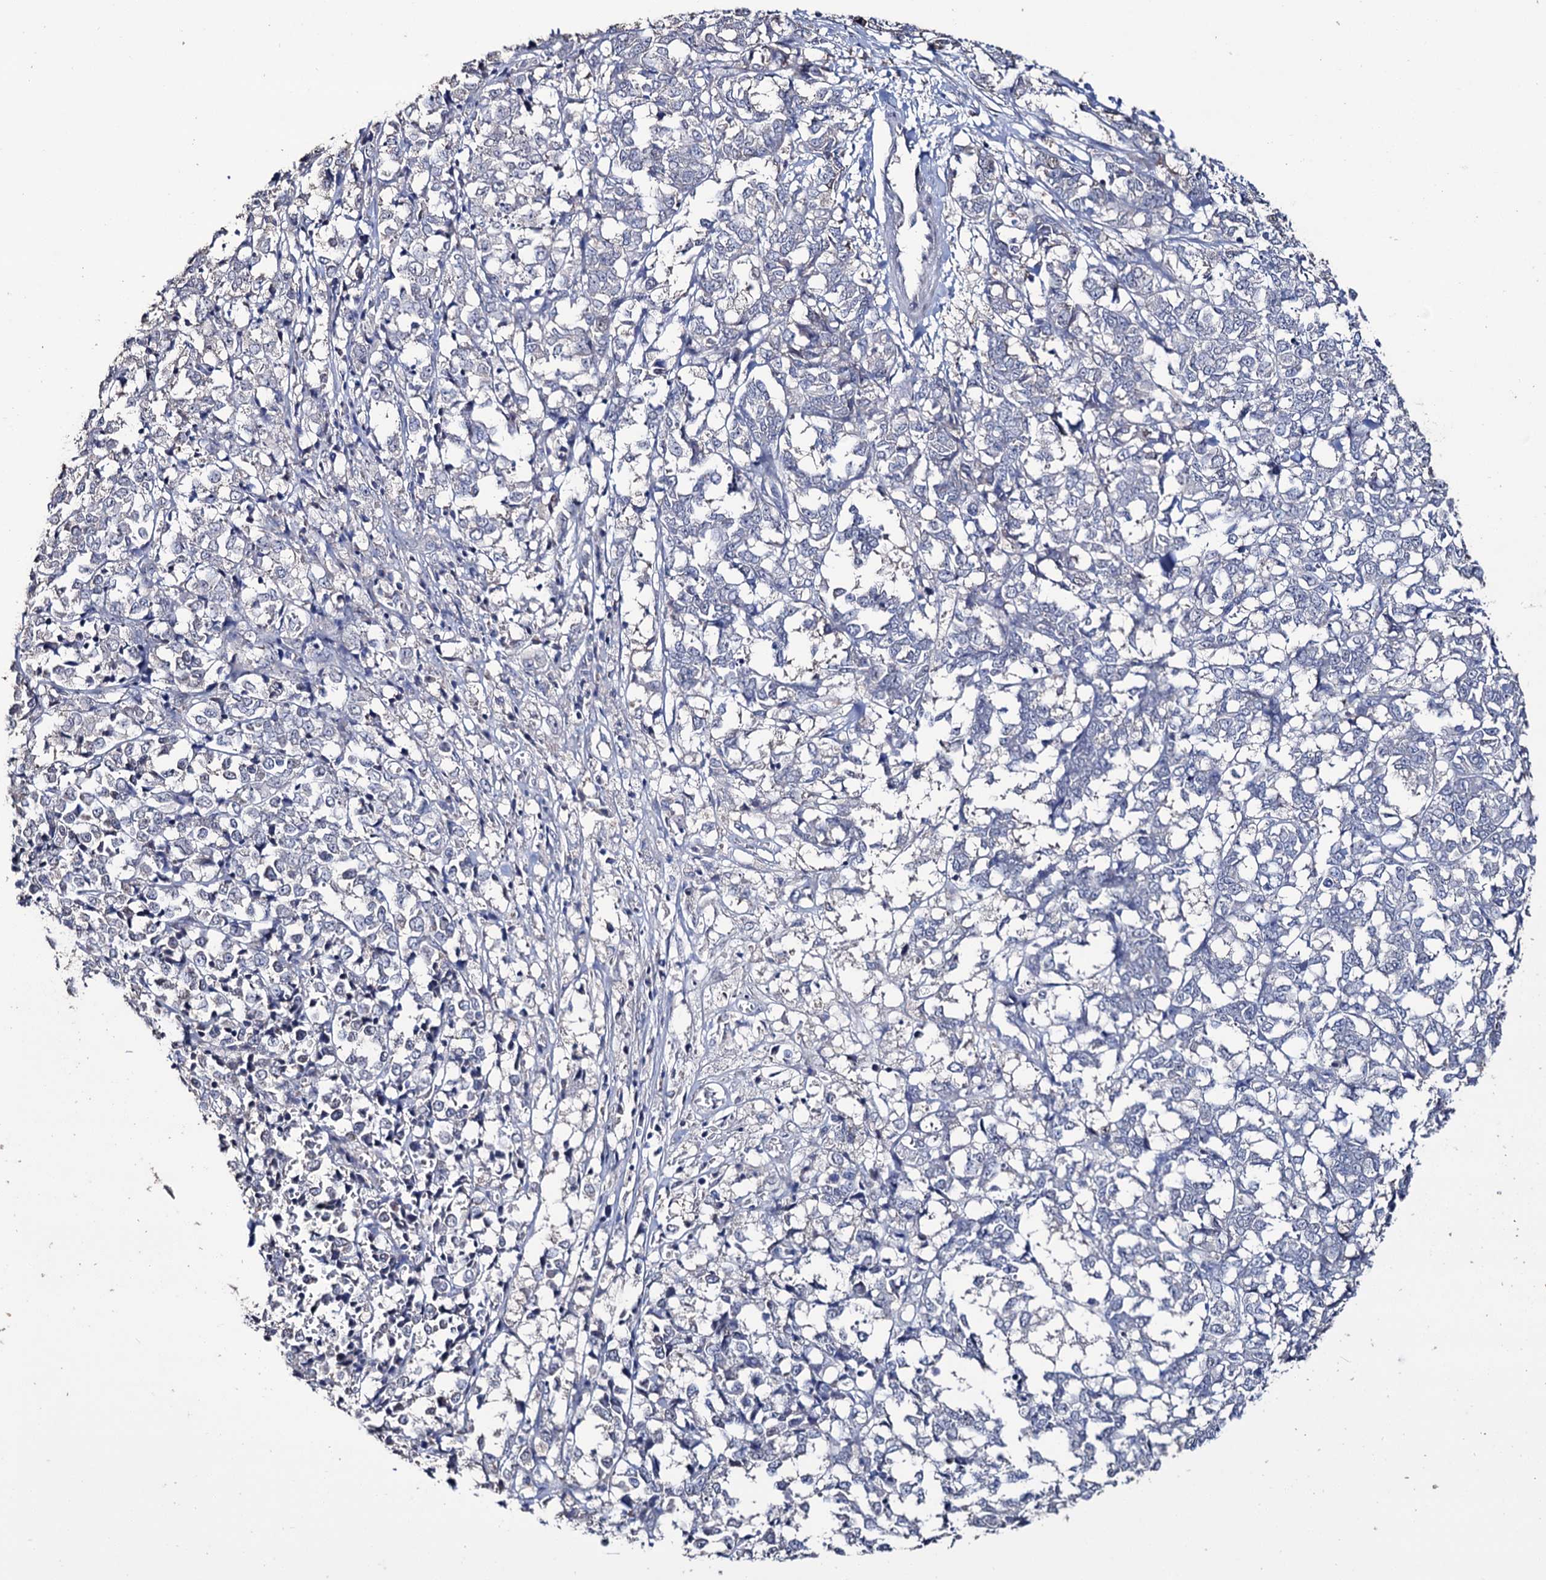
{"staining": {"intensity": "negative", "quantity": "none", "location": "none"}, "tissue": "melanoma", "cell_type": "Tumor cells", "image_type": "cancer", "snomed": [{"axis": "morphology", "description": "Malignant melanoma, NOS"}, {"axis": "topography", "description": "Skin"}], "caption": "Histopathology image shows no significant protein expression in tumor cells of malignant melanoma.", "gene": "EPB41L5", "patient": {"sex": "female", "age": 72}}